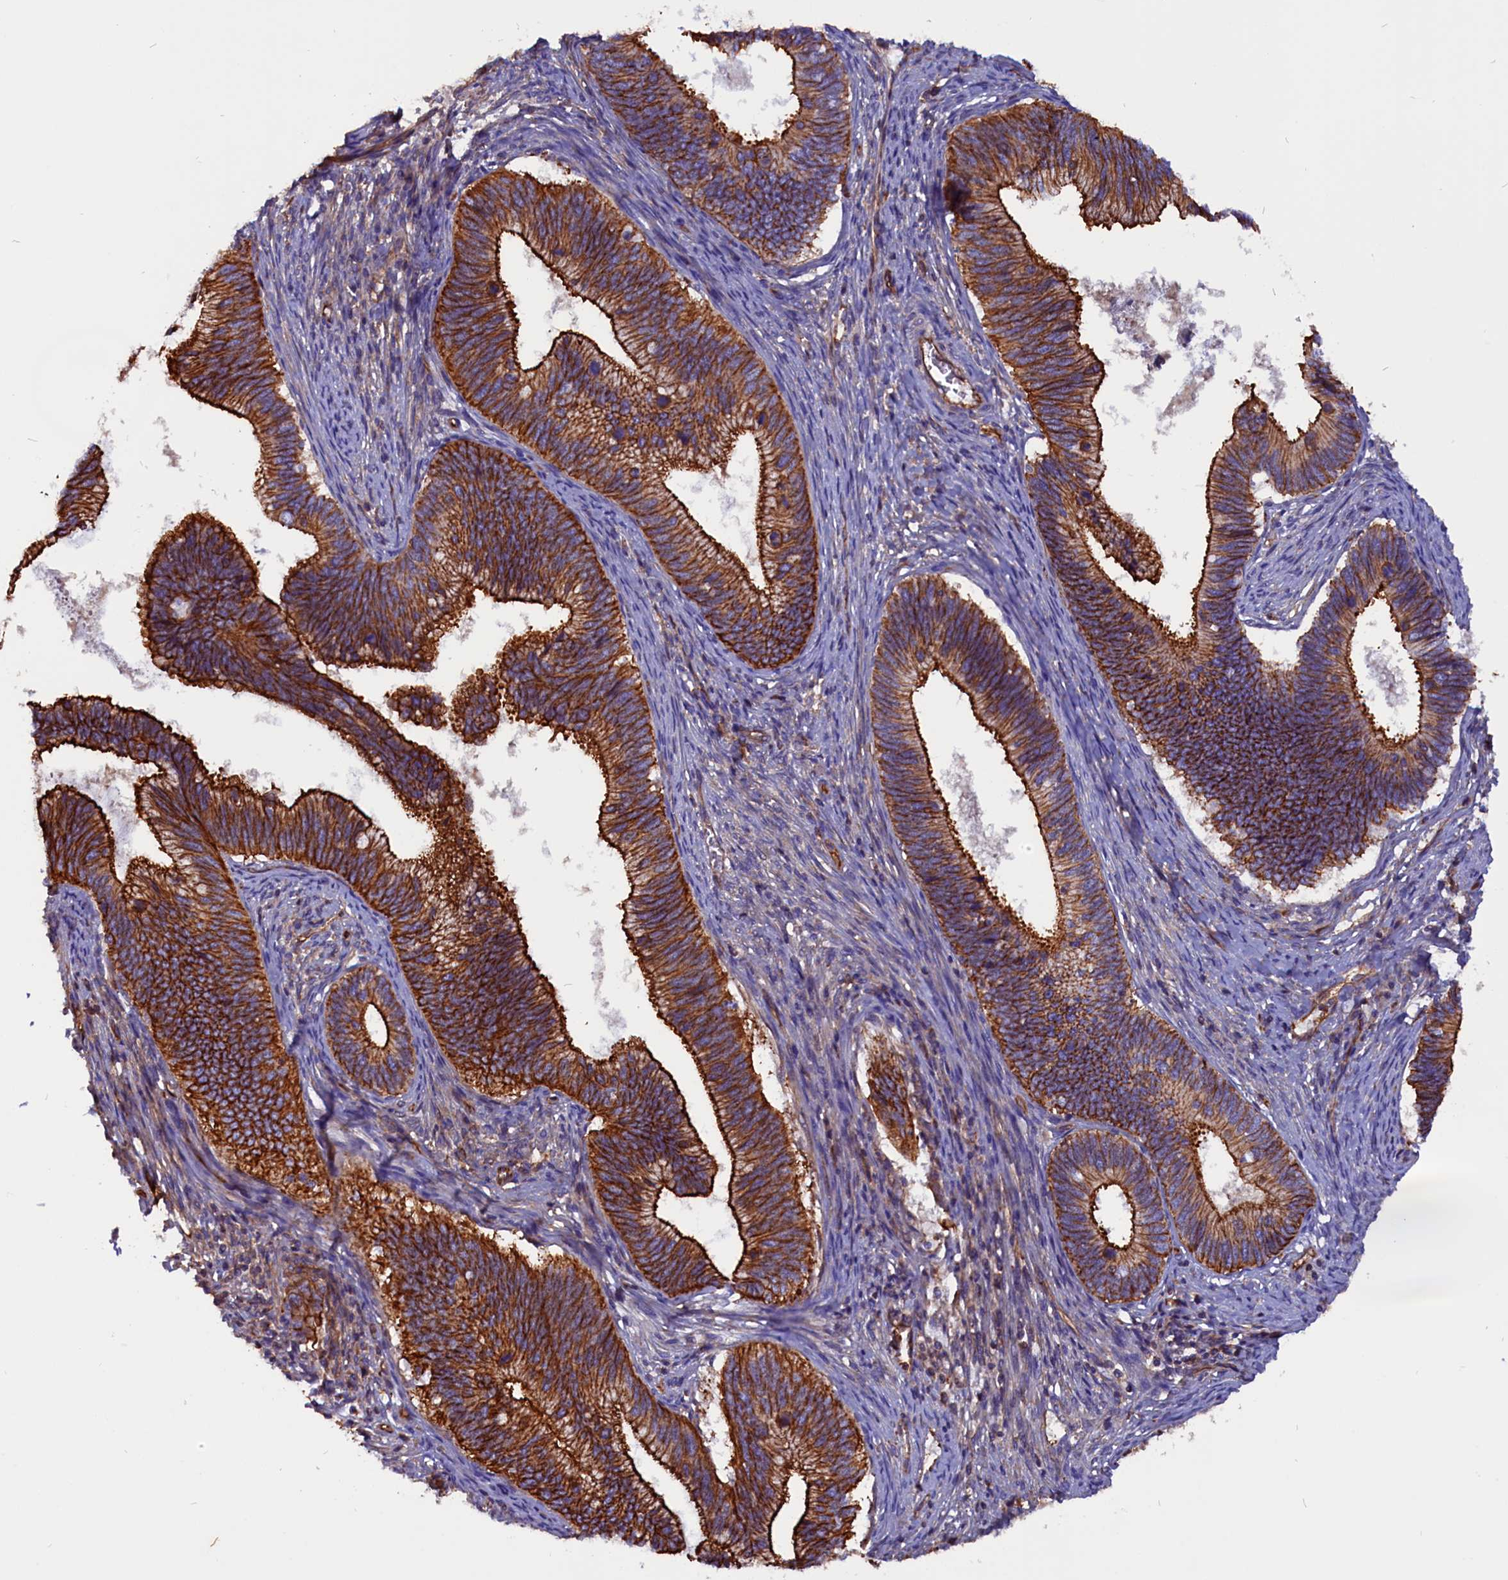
{"staining": {"intensity": "strong", "quantity": ">75%", "location": "cytoplasmic/membranous"}, "tissue": "cervical cancer", "cell_type": "Tumor cells", "image_type": "cancer", "snomed": [{"axis": "morphology", "description": "Adenocarcinoma, NOS"}, {"axis": "topography", "description": "Cervix"}], "caption": "High-power microscopy captured an immunohistochemistry (IHC) image of cervical cancer, revealing strong cytoplasmic/membranous expression in about >75% of tumor cells.", "gene": "ZNF749", "patient": {"sex": "female", "age": 42}}